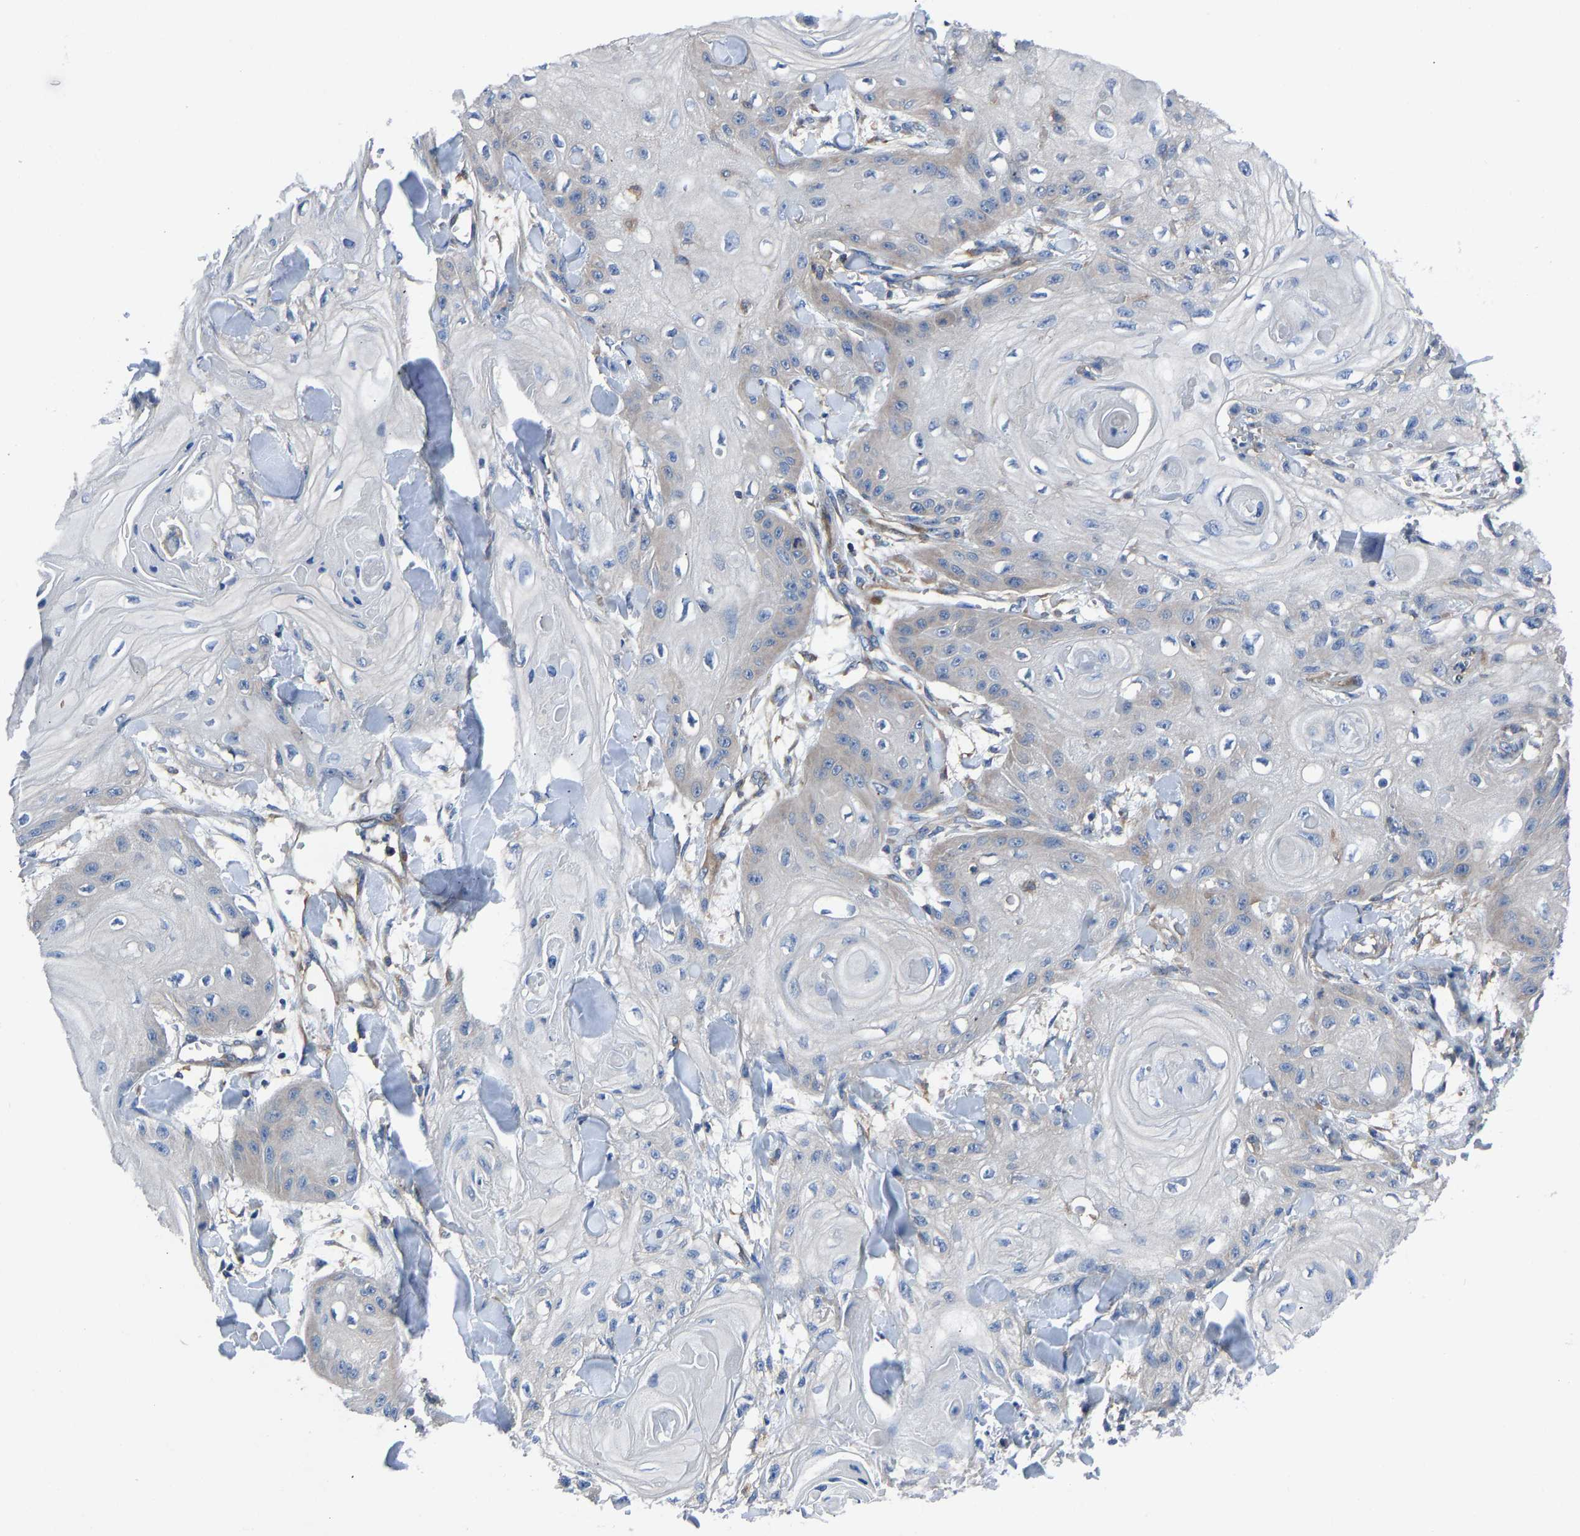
{"staining": {"intensity": "weak", "quantity": "<25%", "location": "cytoplasmic/membranous"}, "tissue": "skin cancer", "cell_type": "Tumor cells", "image_type": "cancer", "snomed": [{"axis": "morphology", "description": "Squamous cell carcinoma, NOS"}, {"axis": "topography", "description": "Skin"}], "caption": "The IHC histopathology image has no significant staining in tumor cells of skin squamous cell carcinoma tissue.", "gene": "PRKAR1A", "patient": {"sex": "male", "age": 74}}